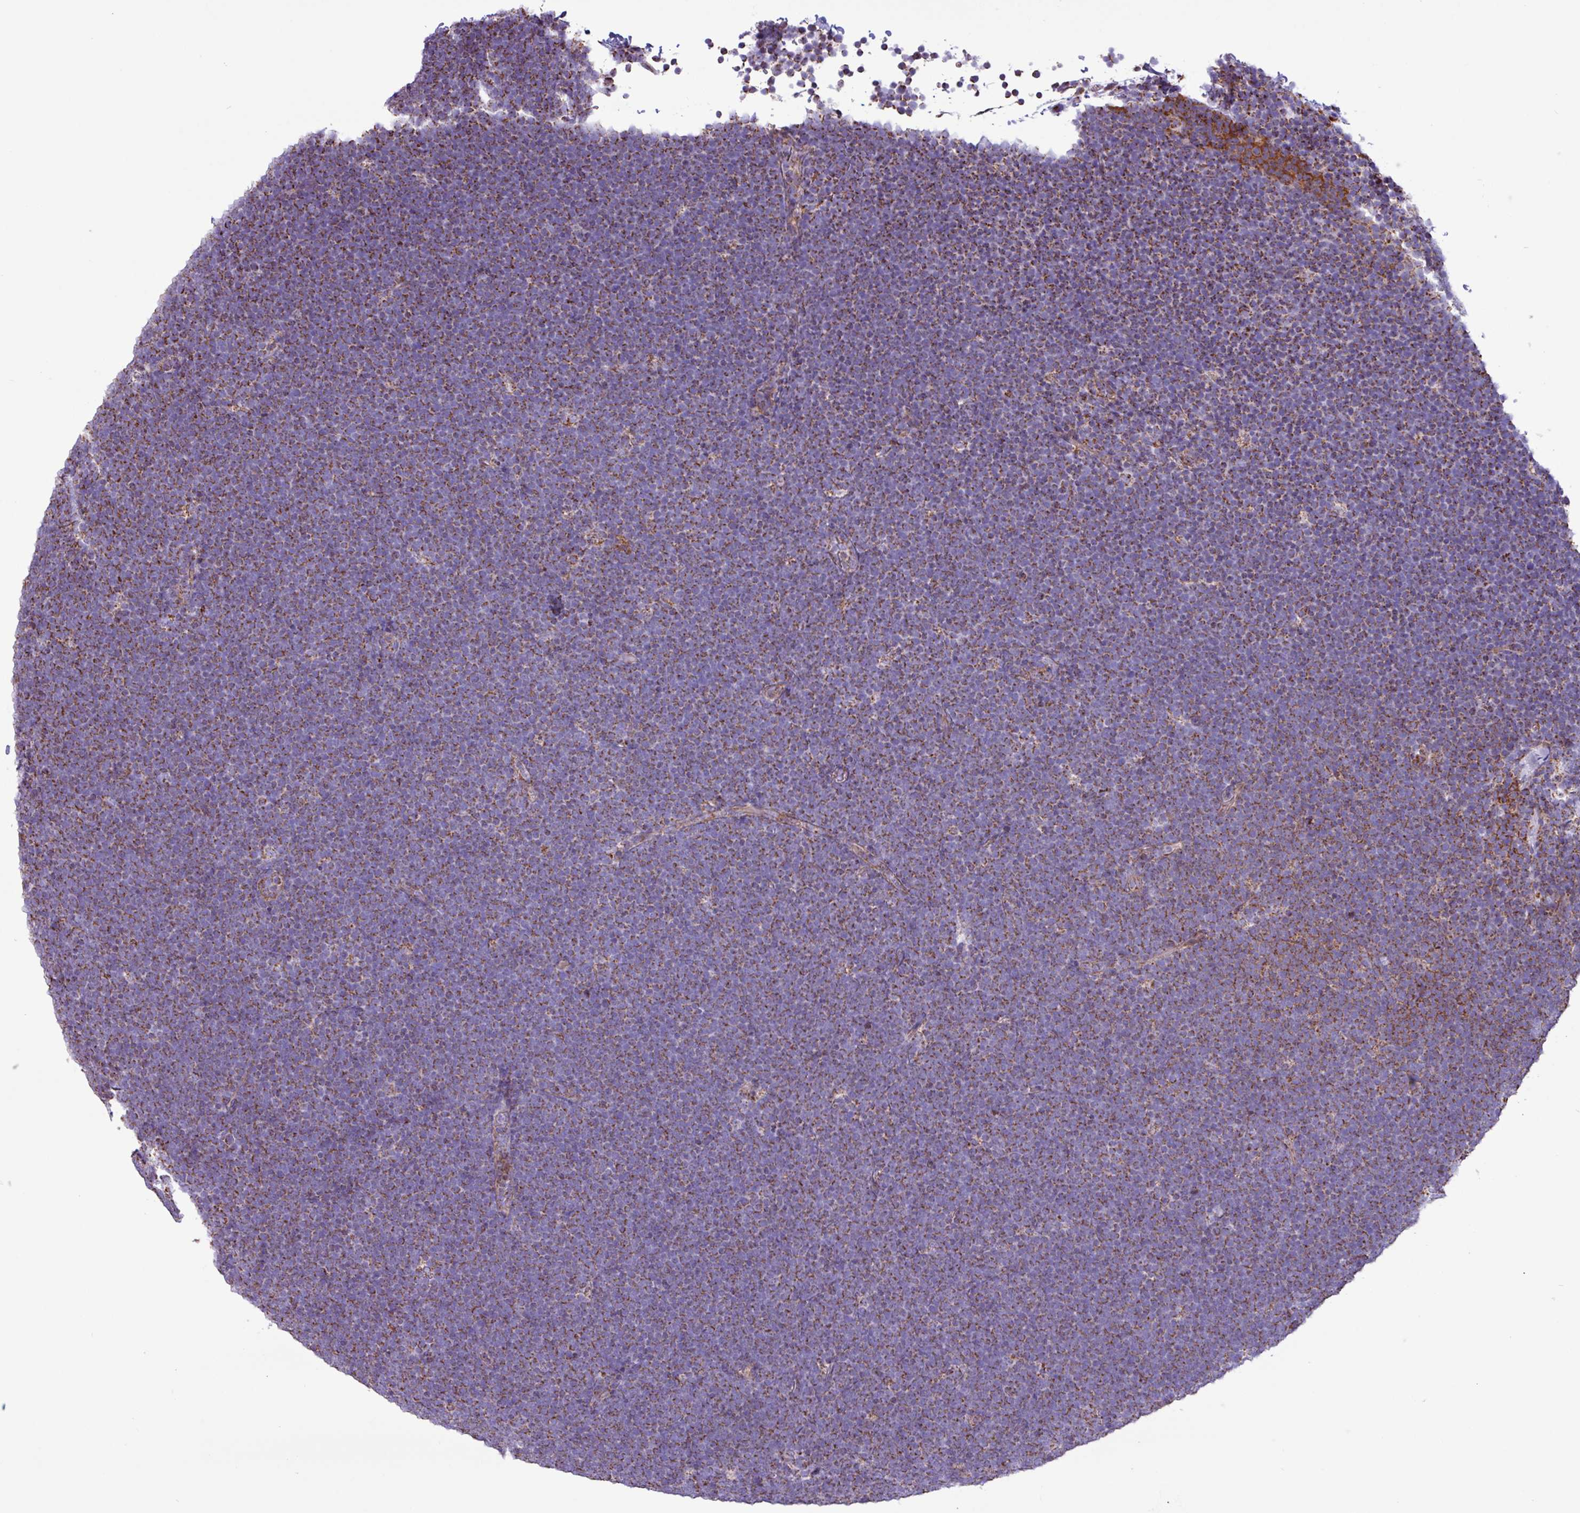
{"staining": {"intensity": "moderate", "quantity": "25%-75%", "location": "cytoplasmic/membranous"}, "tissue": "lymphoma", "cell_type": "Tumor cells", "image_type": "cancer", "snomed": [{"axis": "morphology", "description": "Malignant lymphoma, non-Hodgkin's type, High grade"}, {"axis": "topography", "description": "Lymph node"}], "caption": "High-power microscopy captured an immunohistochemistry (IHC) micrograph of lymphoma, revealing moderate cytoplasmic/membranous expression in about 25%-75% of tumor cells. The staining was performed using DAB (3,3'-diaminobenzidine) to visualize the protein expression in brown, while the nuclei were stained in blue with hematoxylin (Magnification: 20x).", "gene": "RTL3", "patient": {"sex": "male", "age": 13}}